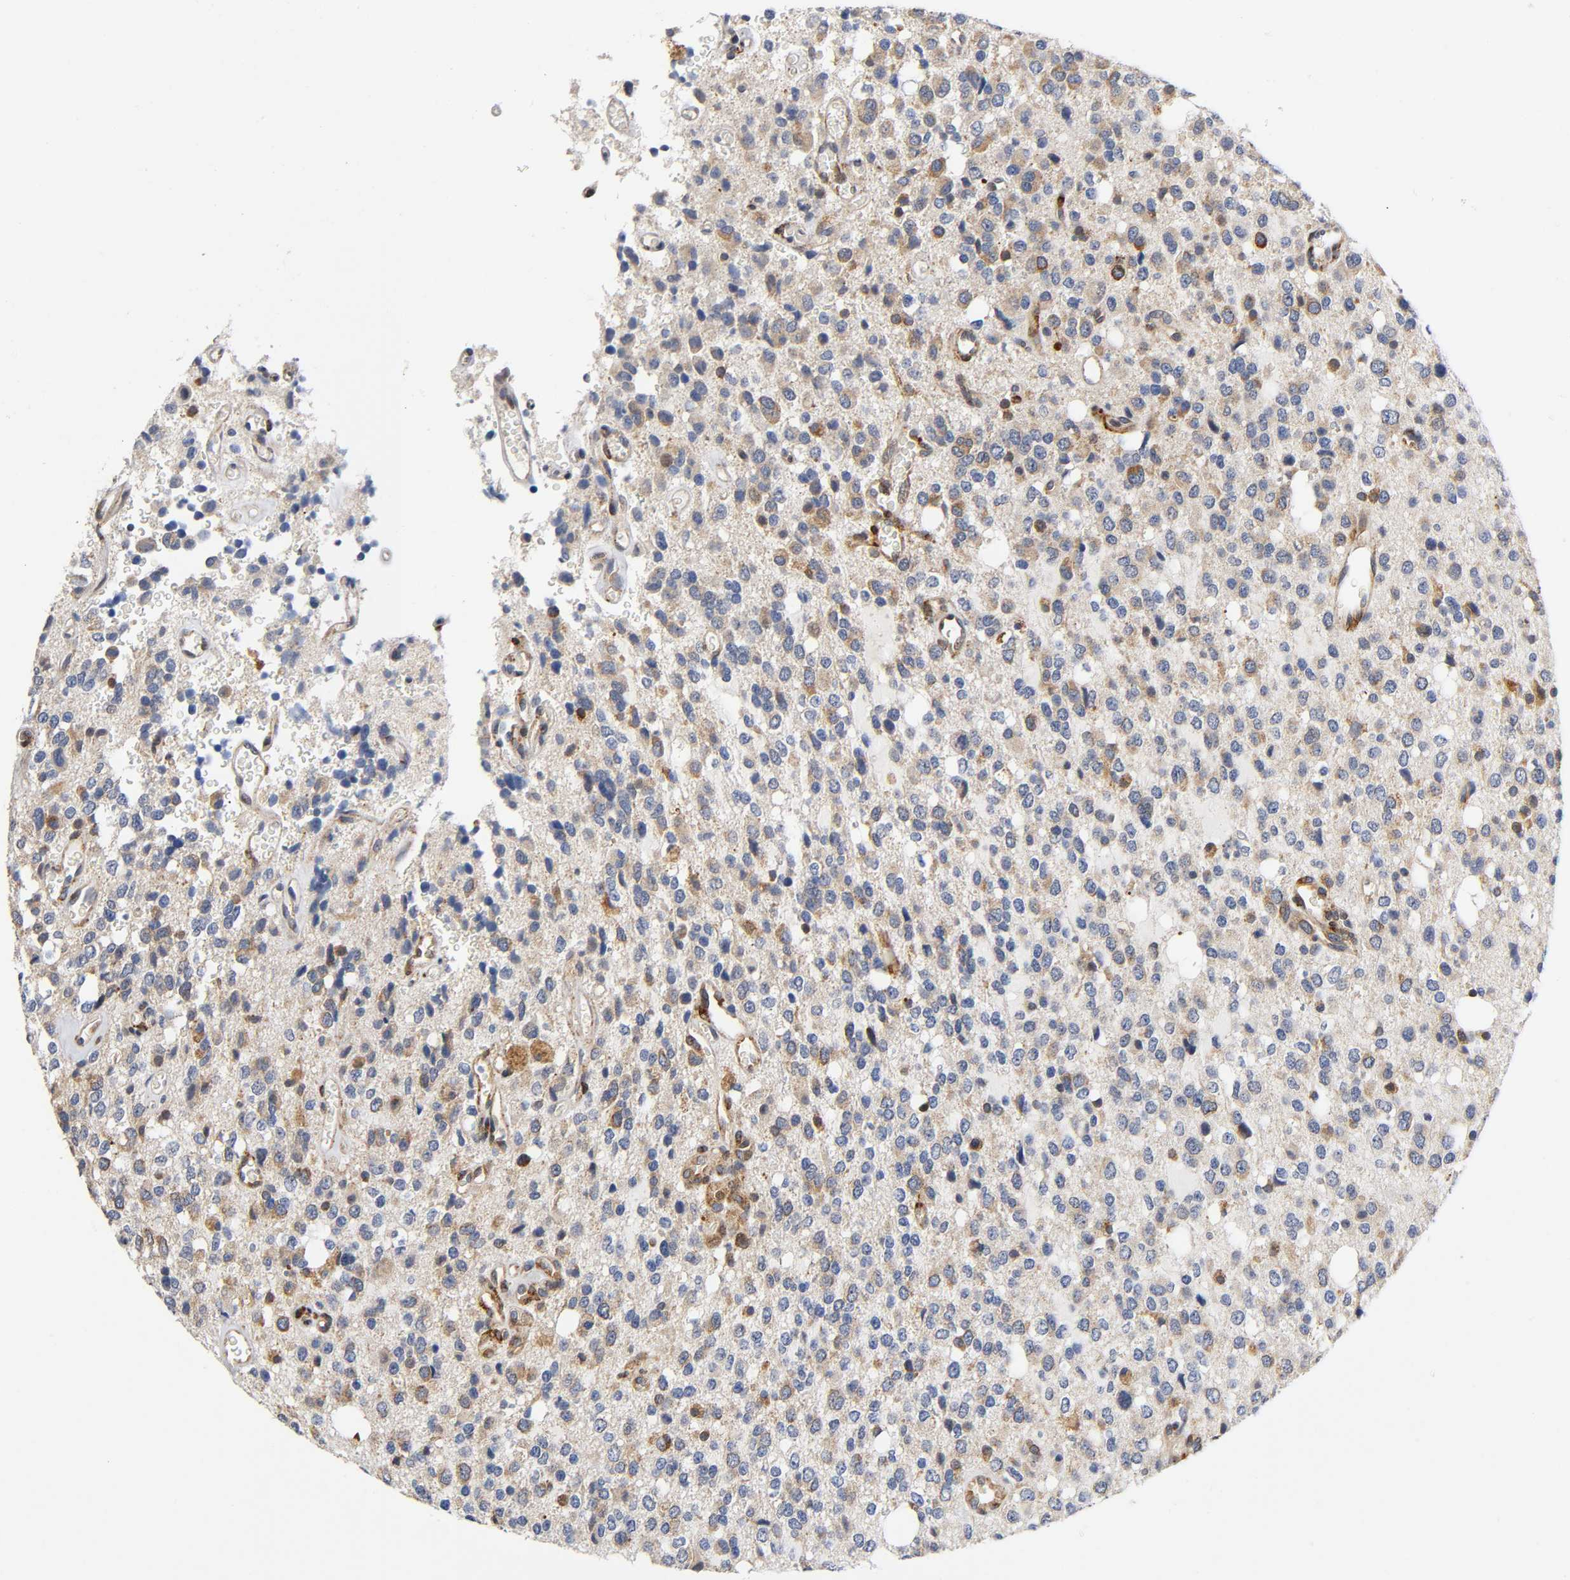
{"staining": {"intensity": "moderate", "quantity": ">75%", "location": "cytoplasmic/membranous"}, "tissue": "glioma", "cell_type": "Tumor cells", "image_type": "cancer", "snomed": [{"axis": "morphology", "description": "Glioma, malignant, High grade"}, {"axis": "topography", "description": "Brain"}], "caption": "High-grade glioma (malignant) was stained to show a protein in brown. There is medium levels of moderate cytoplasmic/membranous staining in approximately >75% of tumor cells.", "gene": "SOS2", "patient": {"sex": "male", "age": 47}}